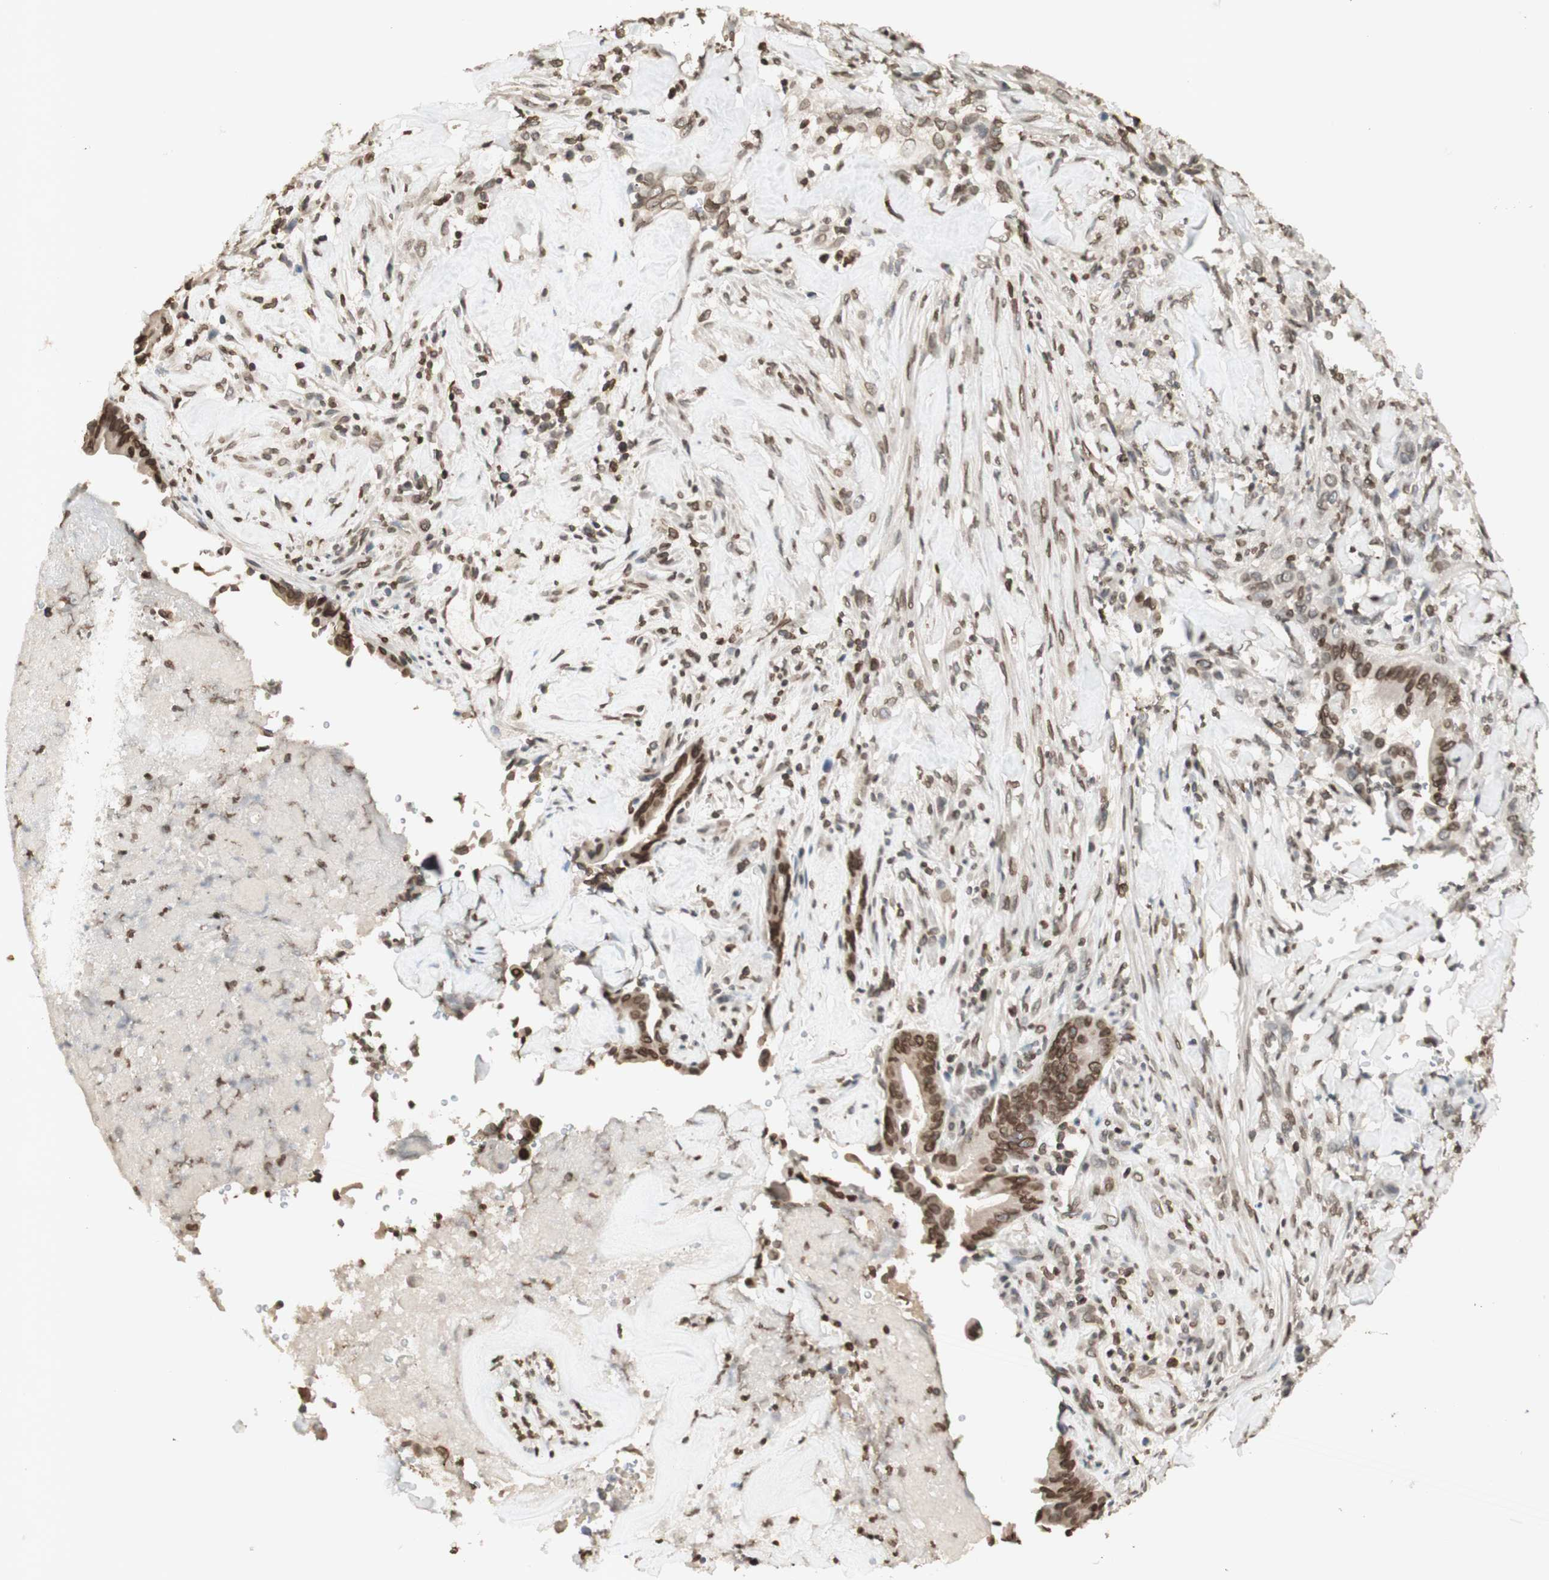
{"staining": {"intensity": "moderate", "quantity": ">75%", "location": "cytoplasmic/membranous,nuclear"}, "tissue": "liver cancer", "cell_type": "Tumor cells", "image_type": "cancer", "snomed": [{"axis": "morphology", "description": "Cholangiocarcinoma"}, {"axis": "topography", "description": "Liver"}], "caption": "Immunohistochemistry (IHC) (DAB) staining of human liver cancer displays moderate cytoplasmic/membranous and nuclear protein expression in approximately >75% of tumor cells.", "gene": "TMPO", "patient": {"sex": "female", "age": 67}}